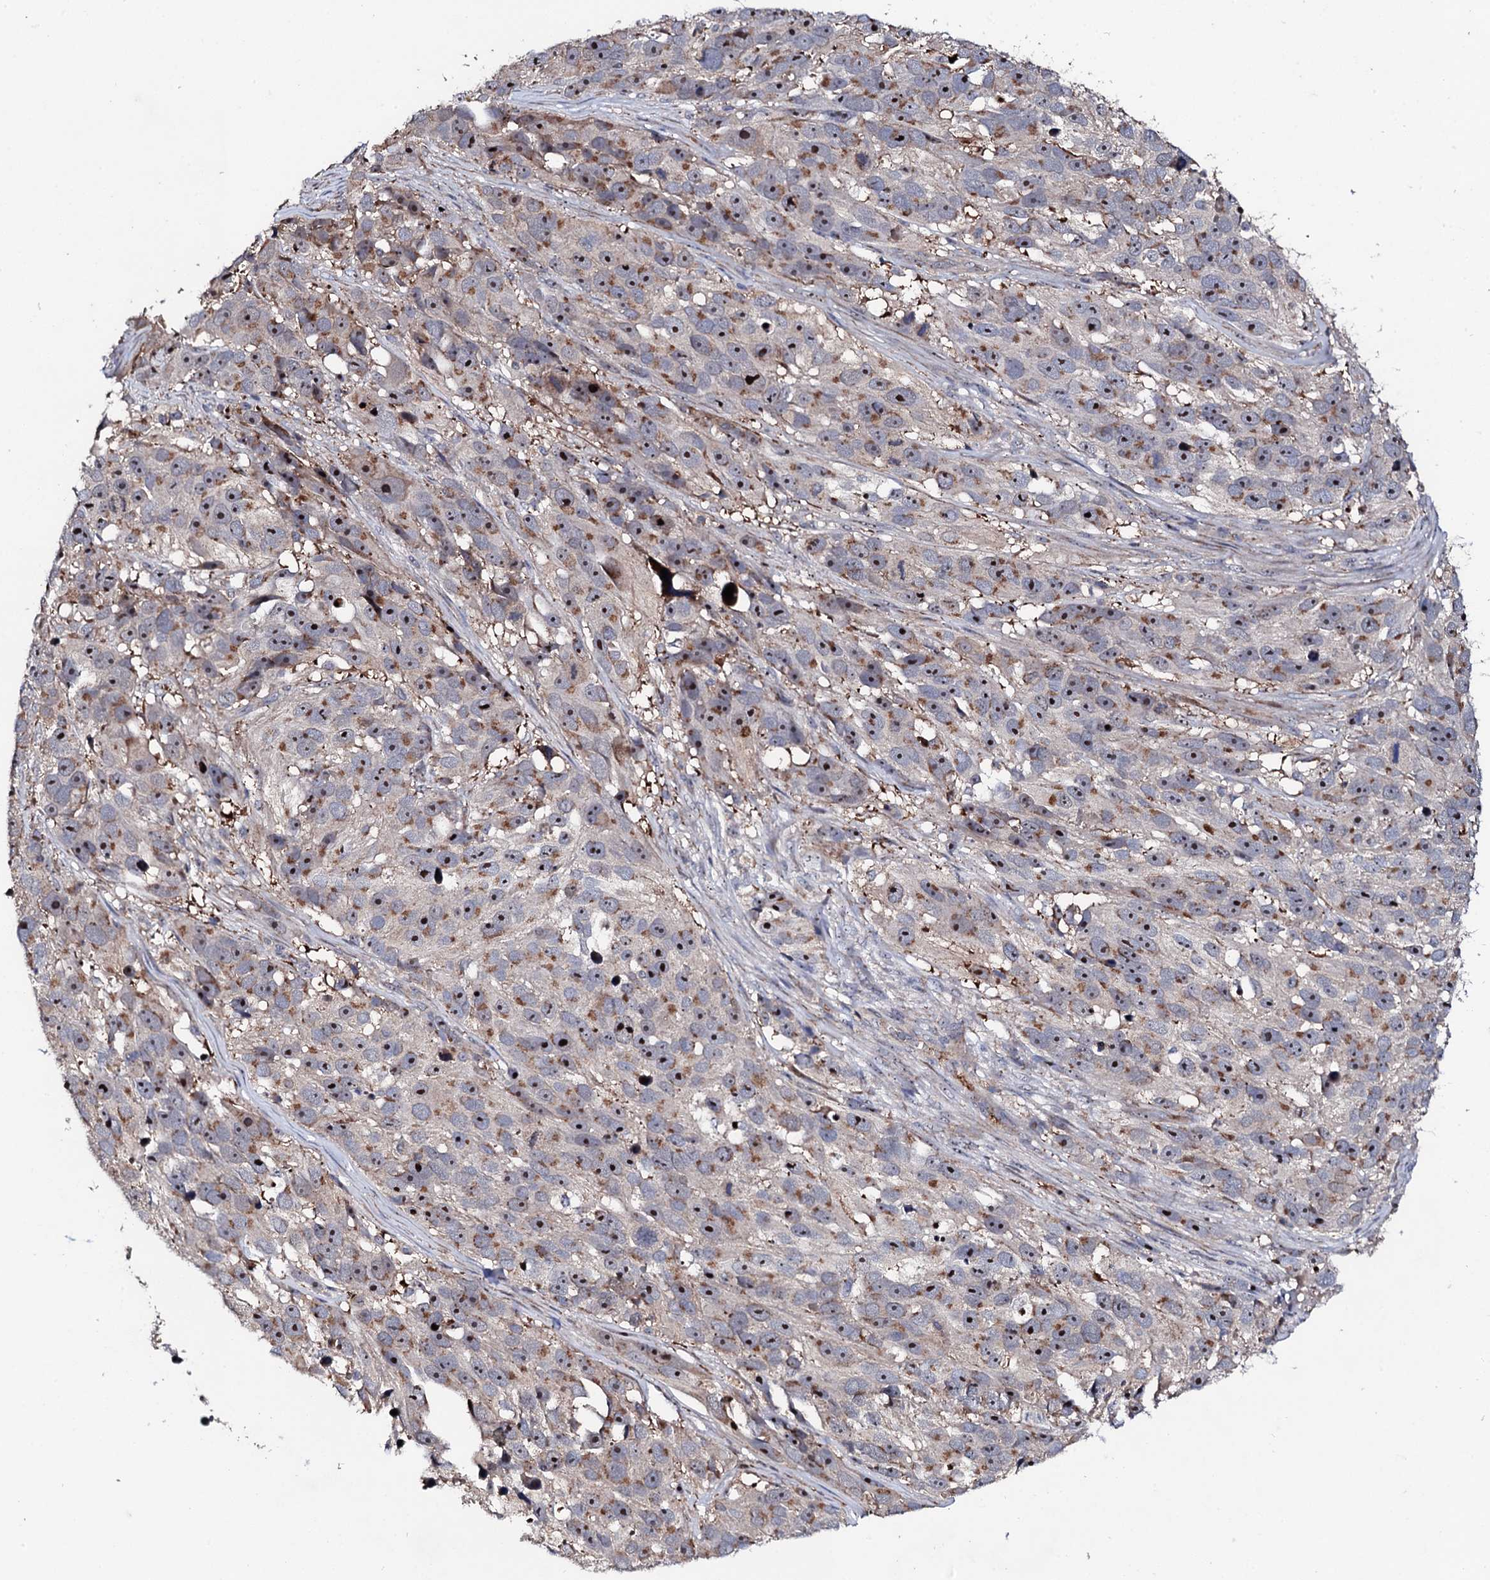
{"staining": {"intensity": "moderate", "quantity": ">75%", "location": "cytoplasmic/membranous,nuclear"}, "tissue": "melanoma", "cell_type": "Tumor cells", "image_type": "cancer", "snomed": [{"axis": "morphology", "description": "Malignant melanoma, NOS"}, {"axis": "topography", "description": "Skin"}], "caption": "Tumor cells exhibit medium levels of moderate cytoplasmic/membranous and nuclear positivity in approximately >75% of cells in melanoma. Ihc stains the protein of interest in brown and the nuclei are stained blue.", "gene": "GTPBP4", "patient": {"sex": "male", "age": 84}}